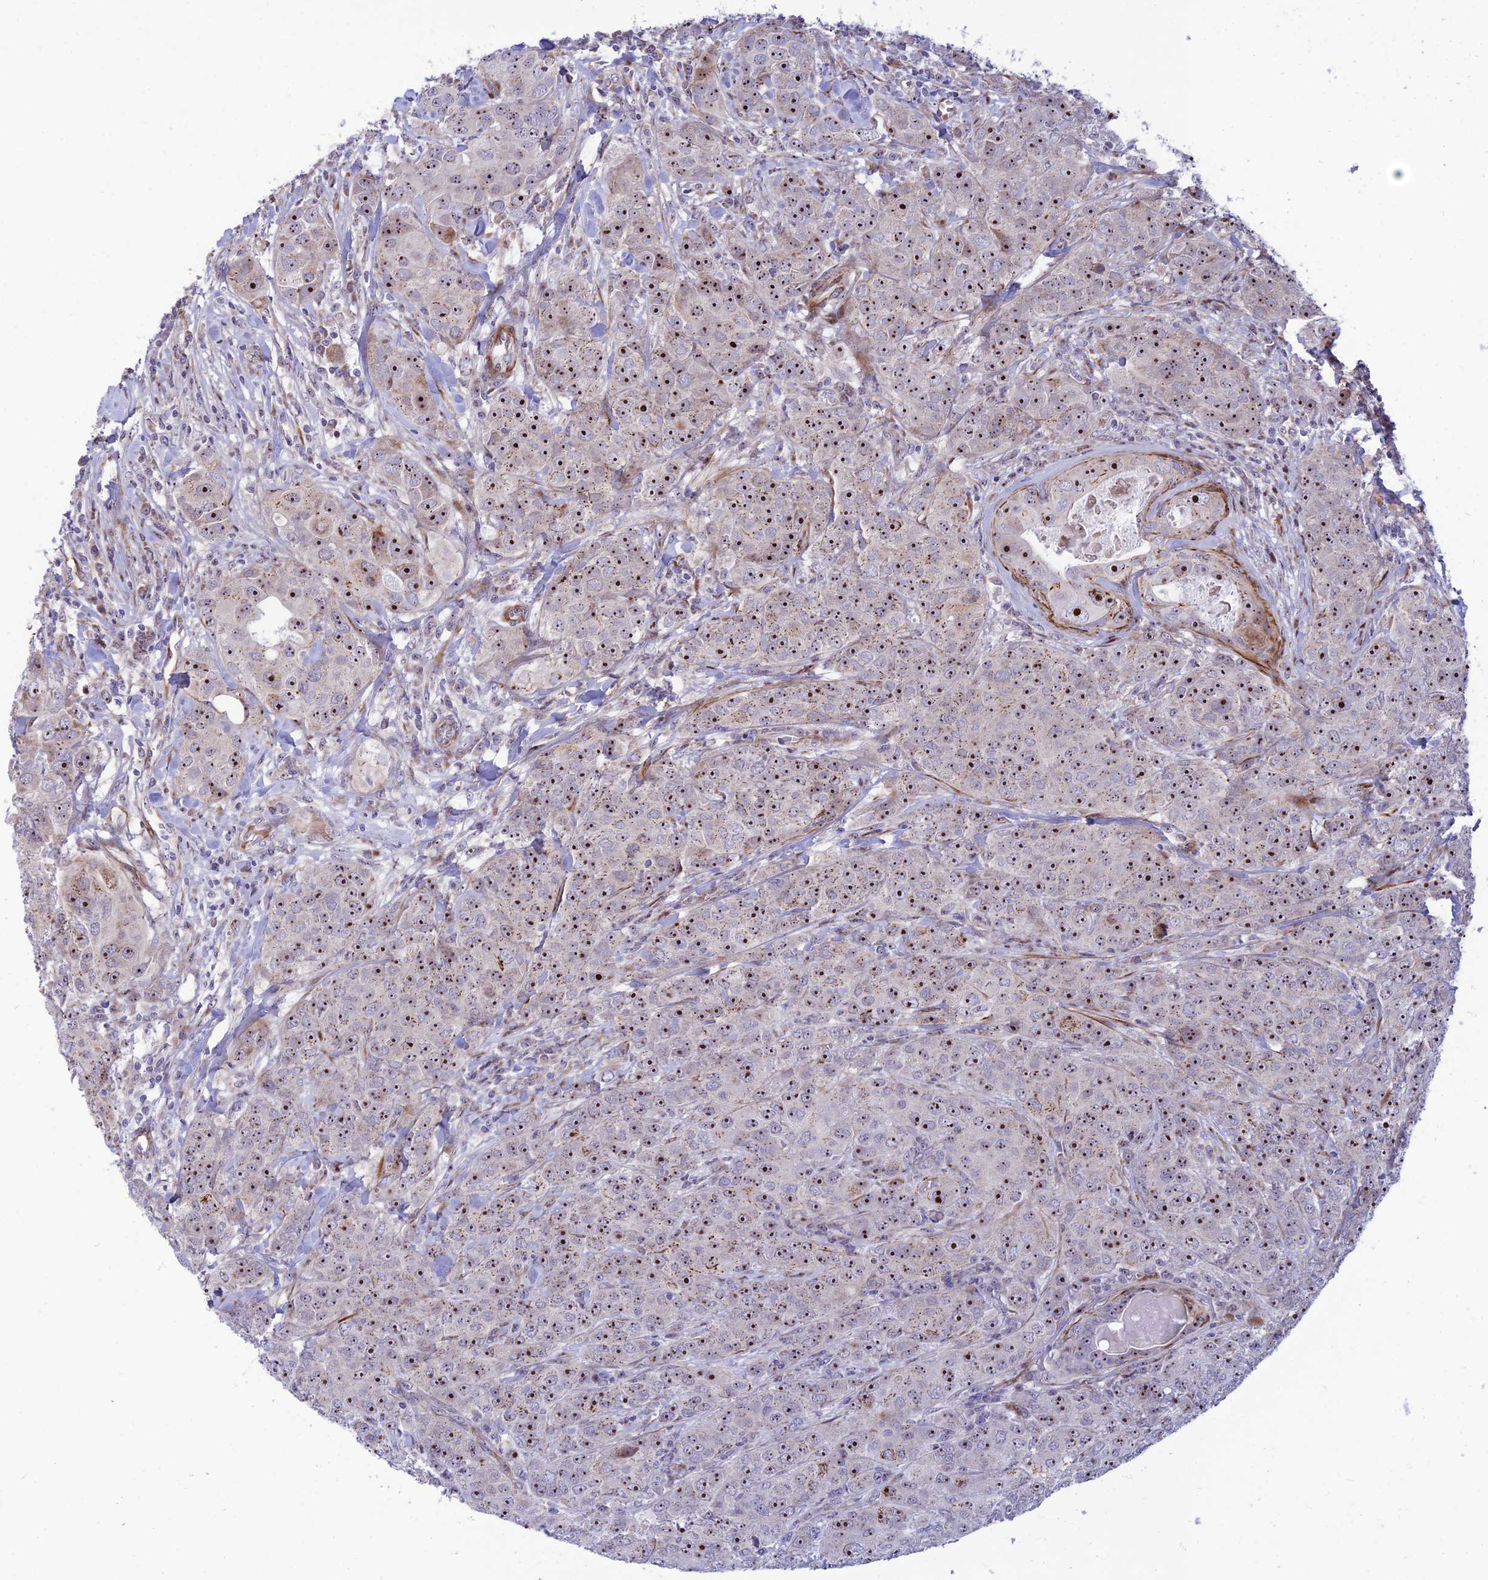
{"staining": {"intensity": "strong", "quantity": "25%-75%", "location": "nuclear"}, "tissue": "breast cancer", "cell_type": "Tumor cells", "image_type": "cancer", "snomed": [{"axis": "morphology", "description": "Duct carcinoma"}, {"axis": "topography", "description": "Breast"}], "caption": "Immunohistochemistry (IHC) of human breast cancer reveals high levels of strong nuclear positivity in about 25%-75% of tumor cells. (Stains: DAB (3,3'-diaminobenzidine) in brown, nuclei in blue, Microscopy: brightfield microscopy at high magnification).", "gene": "KBTBD7", "patient": {"sex": "female", "age": 43}}